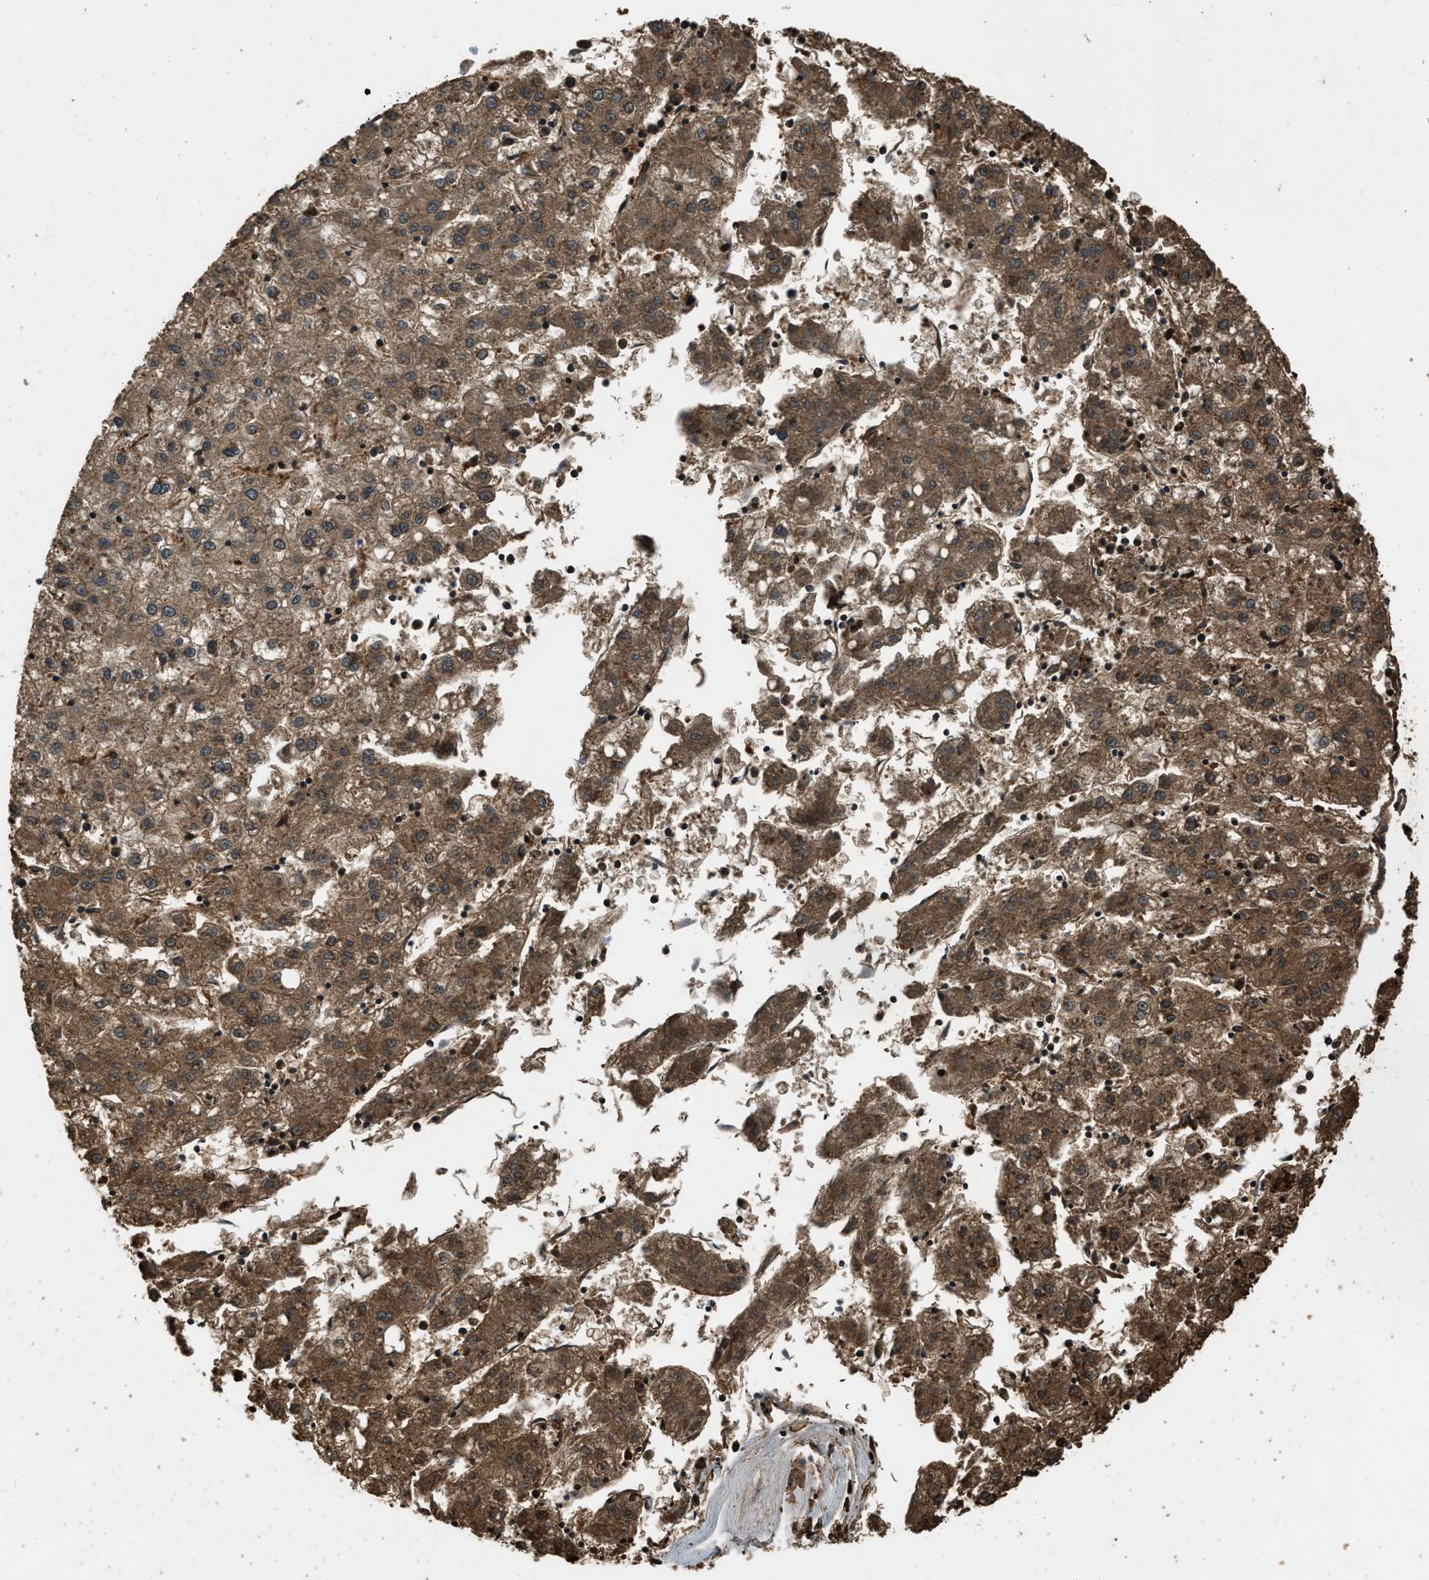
{"staining": {"intensity": "weak", "quantity": ">75%", "location": "cytoplasmic/membranous"}, "tissue": "liver cancer", "cell_type": "Tumor cells", "image_type": "cancer", "snomed": [{"axis": "morphology", "description": "Carcinoma, Hepatocellular, NOS"}, {"axis": "topography", "description": "Liver"}], "caption": "Weak cytoplasmic/membranous staining is seen in approximately >75% of tumor cells in hepatocellular carcinoma (liver).", "gene": "RAP2A", "patient": {"sex": "male", "age": 72}}